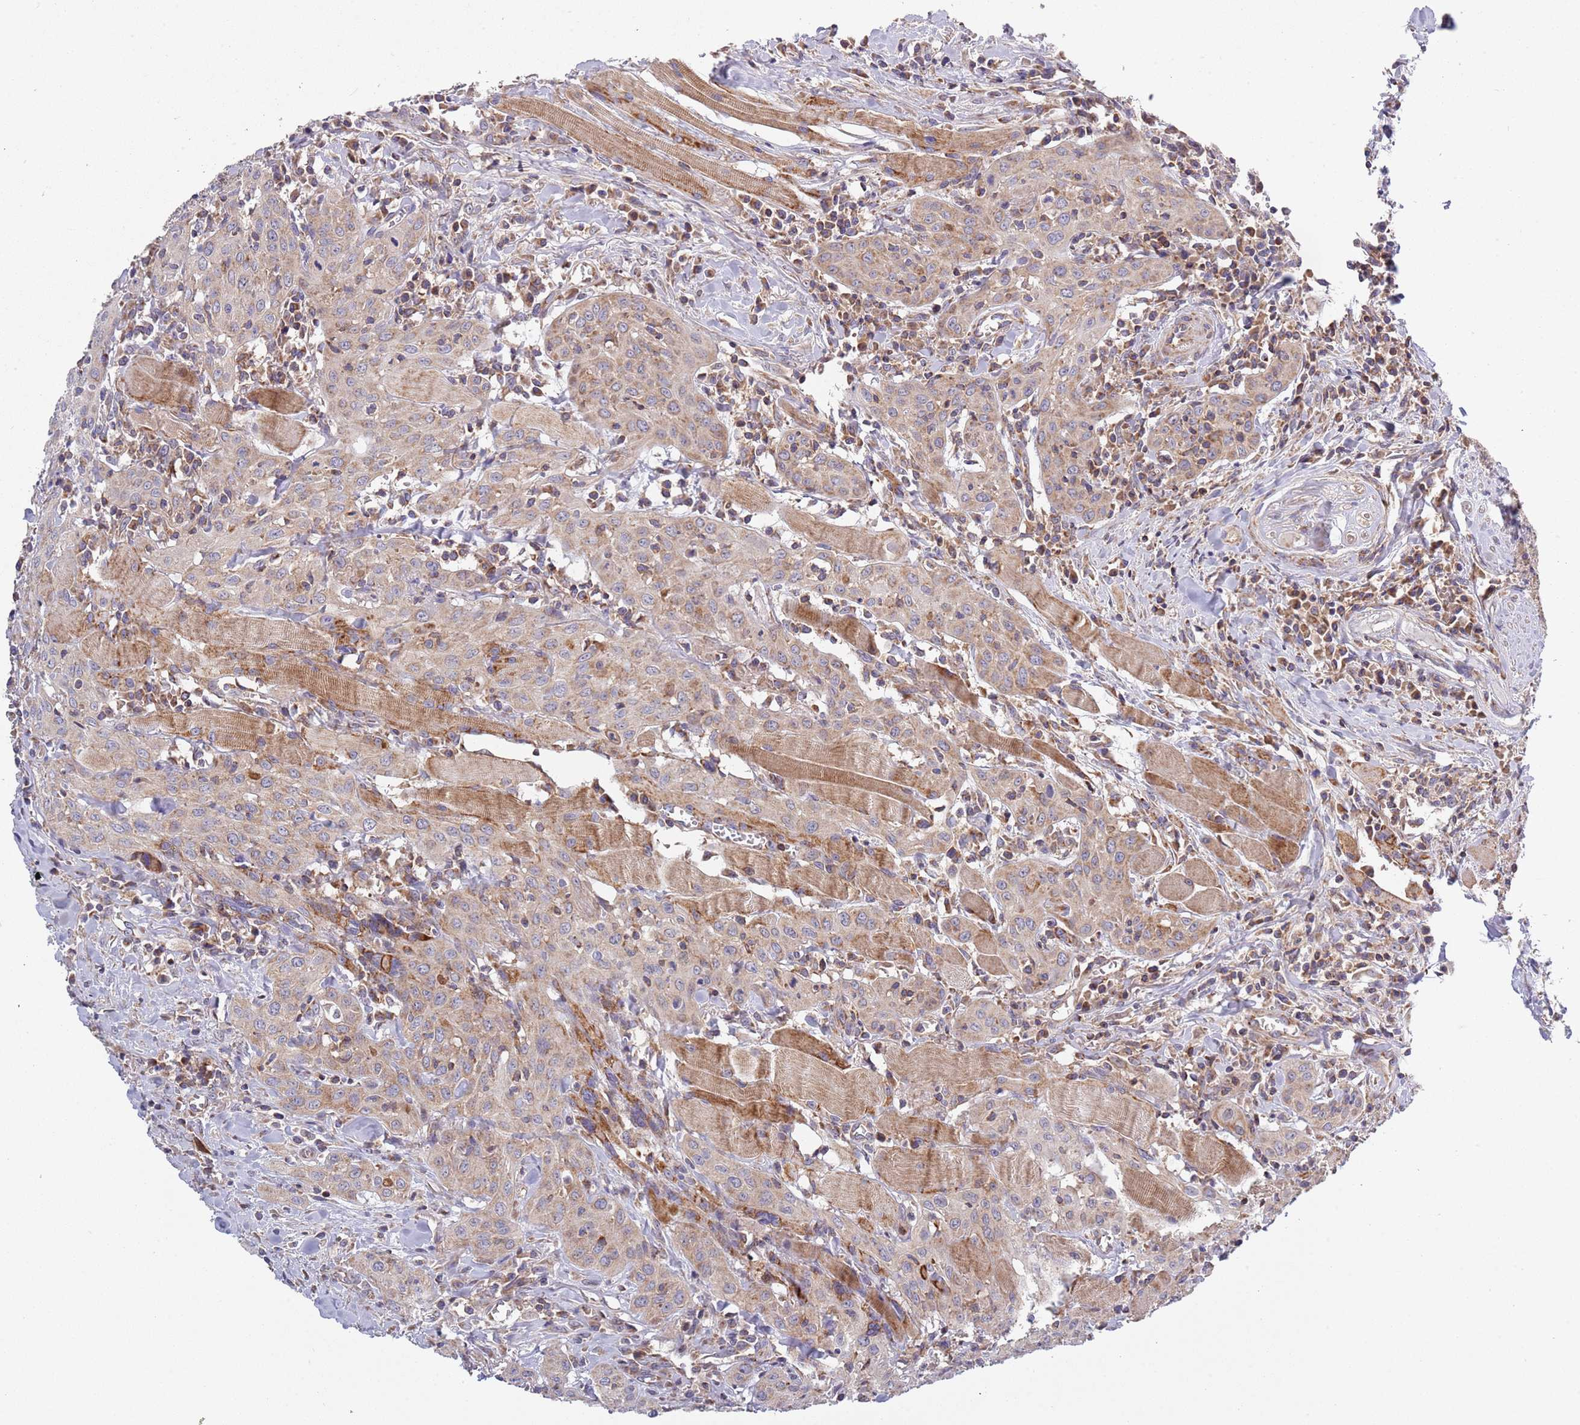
{"staining": {"intensity": "weak", "quantity": "<25%", "location": "cytoplasmic/membranous"}, "tissue": "head and neck cancer", "cell_type": "Tumor cells", "image_type": "cancer", "snomed": [{"axis": "morphology", "description": "Squamous cell carcinoma, NOS"}, {"axis": "topography", "description": "Oral tissue"}, {"axis": "topography", "description": "Head-Neck"}], "caption": "Head and neck cancer (squamous cell carcinoma) was stained to show a protein in brown. There is no significant expression in tumor cells.", "gene": "IRS4", "patient": {"sex": "female", "age": 70}}